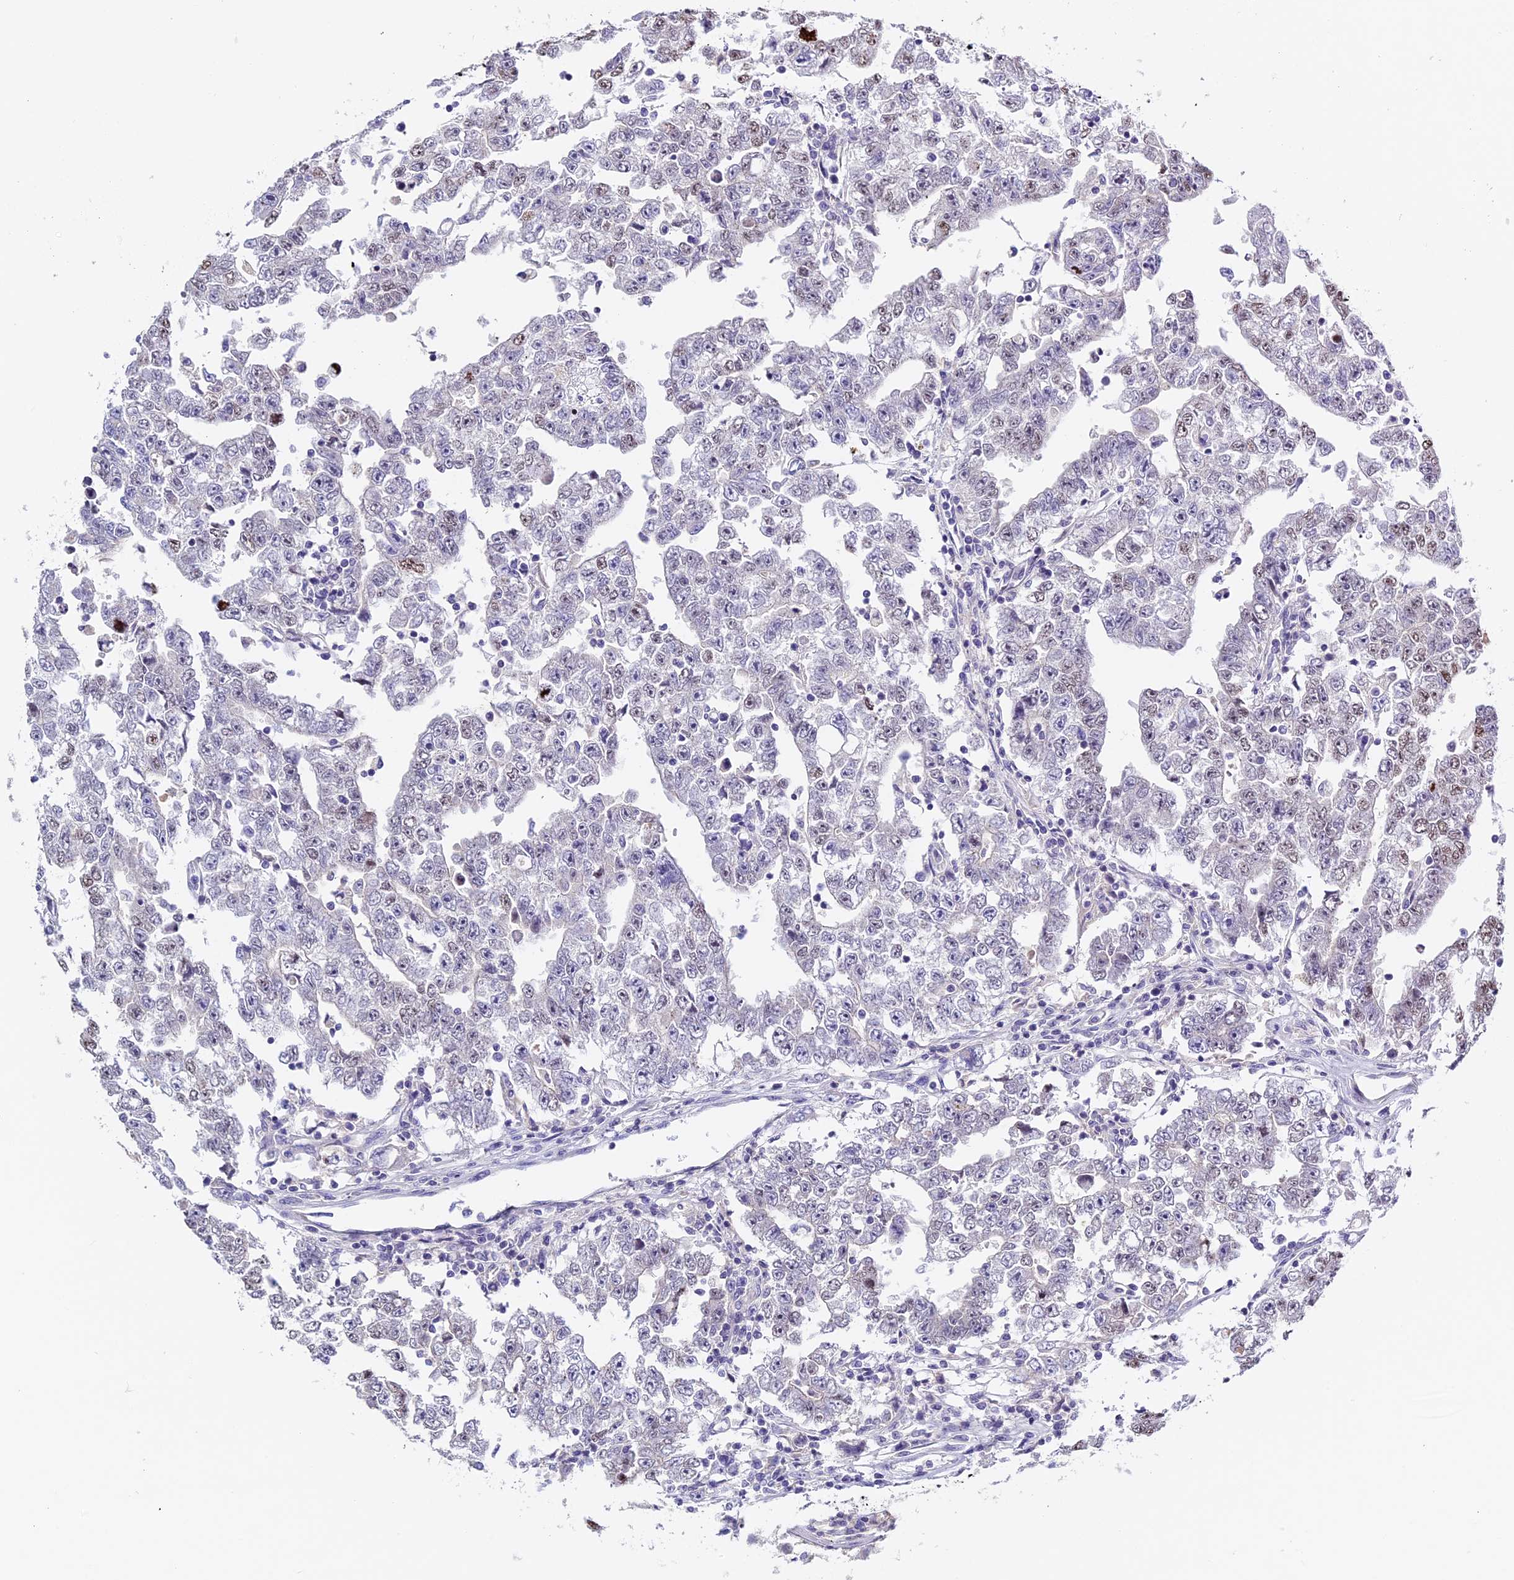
{"staining": {"intensity": "negative", "quantity": "none", "location": "none"}, "tissue": "testis cancer", "cell_type": "Tumor cells", "image_type": "cancer", "snomed": [{"axis": "morphology", "description": "Carcinoma, Embryonal, NOS"}, {"axis": "topography", "description": "Testis"}], "caption": "A high-resolution image shows immunohistochemistry staining of testis cancer (embryonal carcinoma), which demonstrates no significant staining in tumor cells.", "gene": "RTTN", "patient": {"sex": "male", "age": 25}}